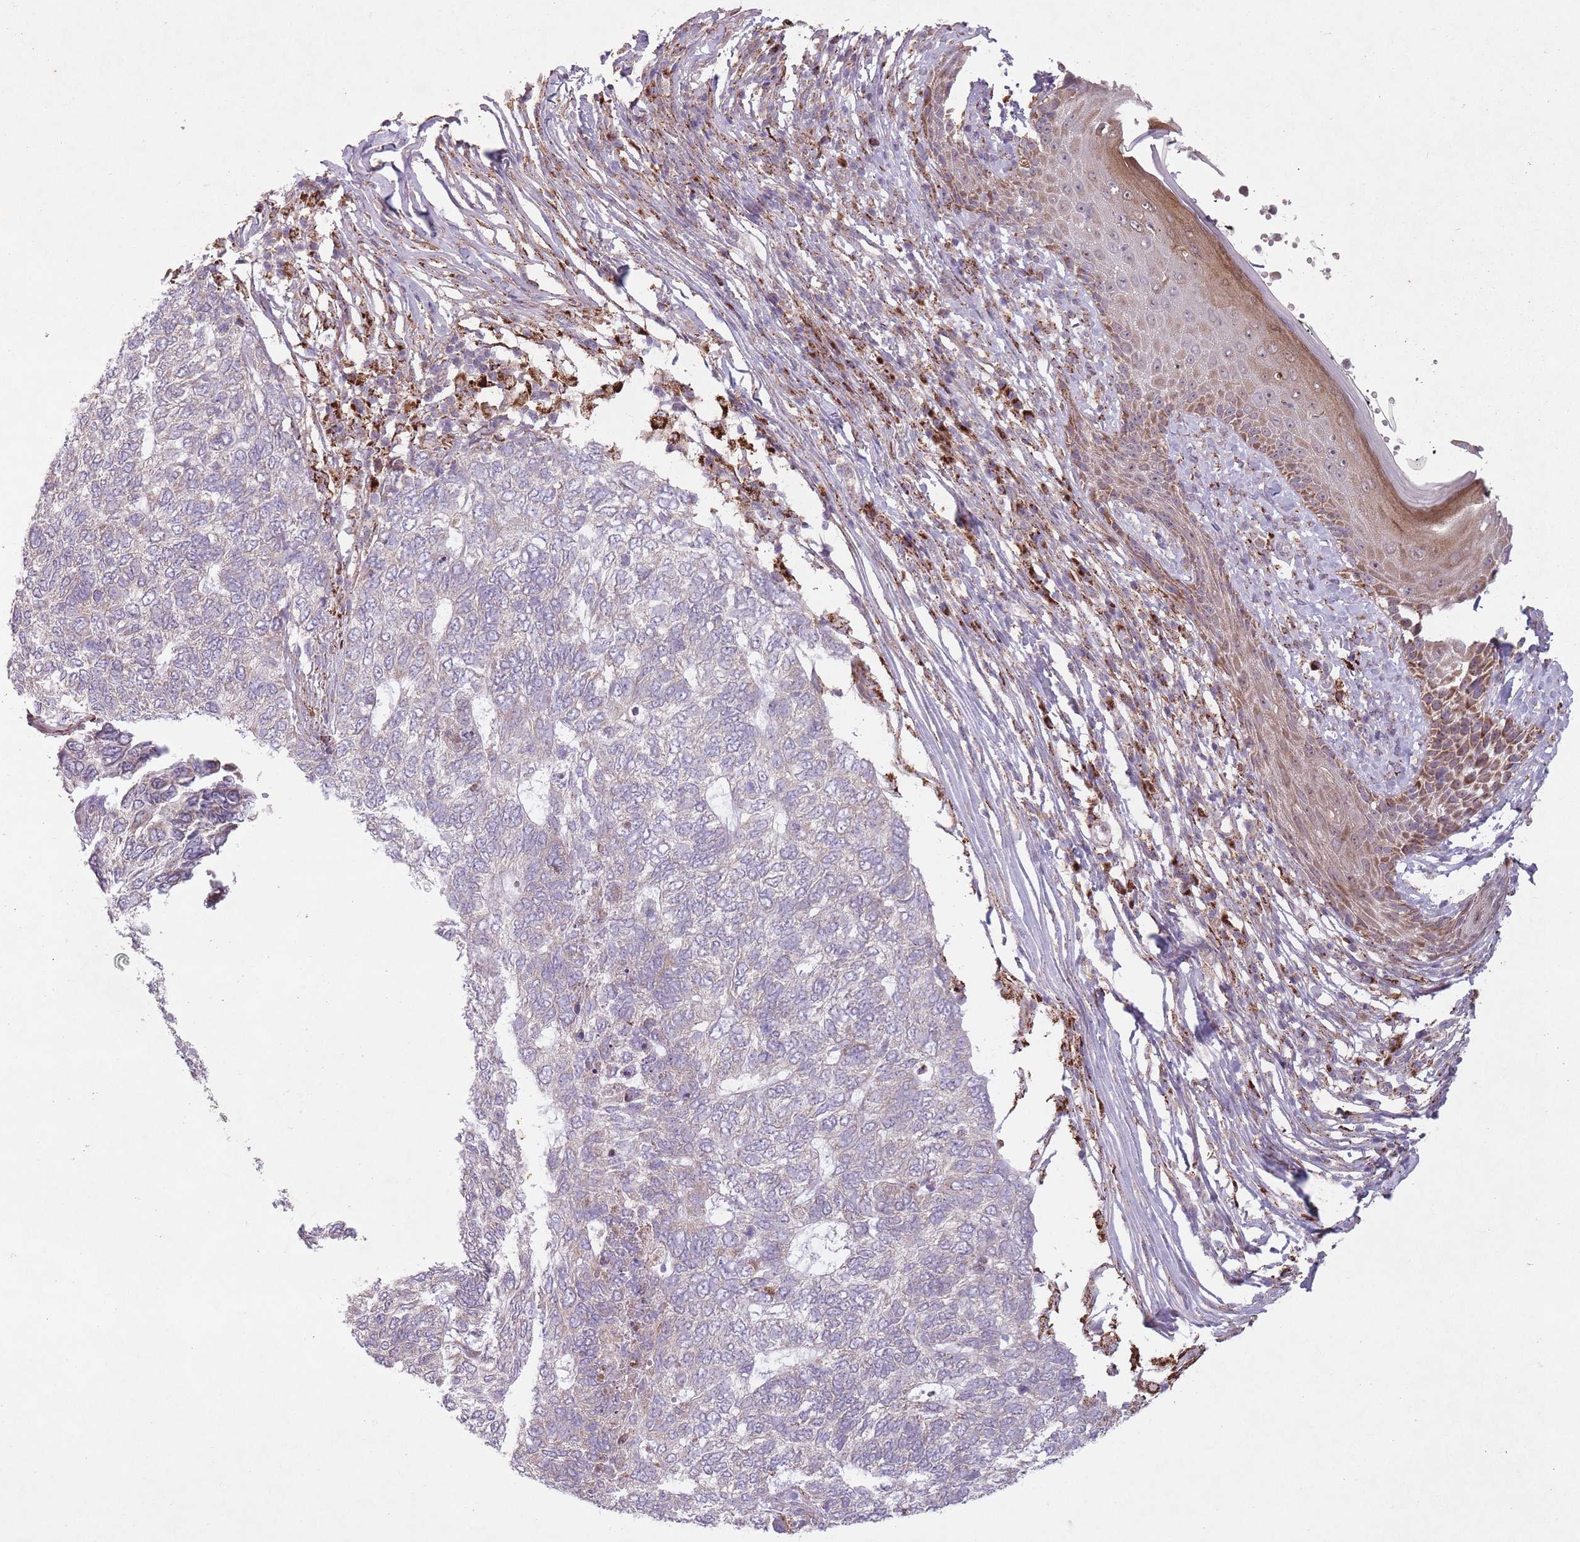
{"staining": {"intensity": "negative", "quantity": "none", "location": "none"}, "tissue": "skin cancer", "cell_type": "Tumor cells", "image_type": "cancer", "snomed": [{"axis": "morphology", "description": "Basal cell carcinoma"}, {"axis": "topography", "description": "Skin"}], "caption": "An image of skin cancer (basal cell carcinoma) stained for a protein reveals no brown staining in tumor cells. (DAB immunohistochemistry (IHC) visualized using brightfield microscopy, high magnification).", "gene": "OR10Q1", "patient": {"sex": "female", "age": 65}}